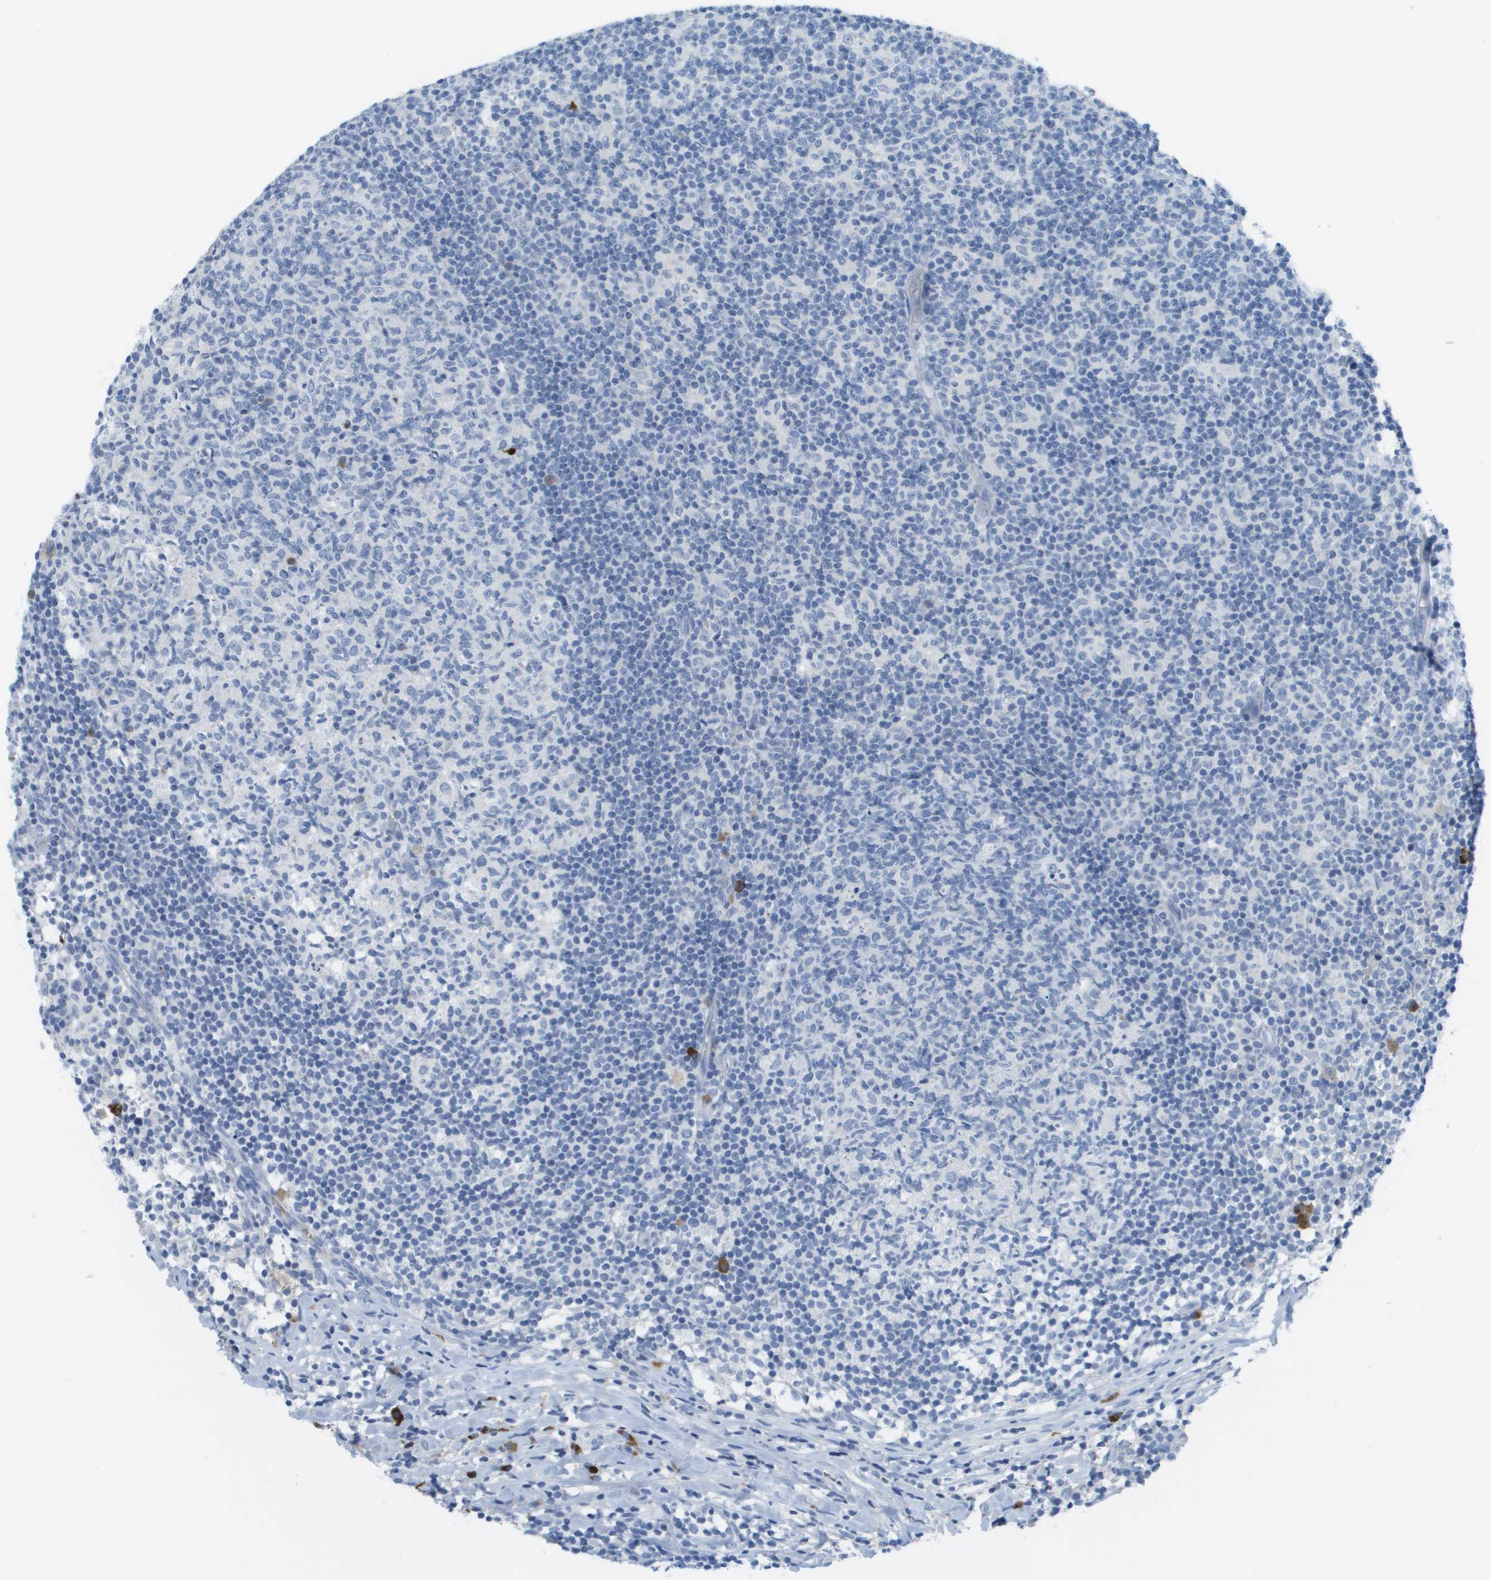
{"staining": {"intensity": "moderate", "quantity": "<25%", "location": "cytoplasmic/membranous"}, "tissue": "lymph node", "cell_type": "Germinal center cells", "image_type": "normal", "snomed": [{"axis": "morphology", "description": "Normal tissue, NOS"}, {"axis": "morphology", "description": "Inflammation, NOS"}, {"axis": "topography", "description": "Lymph node"}], "caption": "Immunohistochemistry (IHC) photomicrograph of unremarkable lymph node stained for a protein (brown), which shows low levels of moderate cytoplasmic/membranous expression in about <25% of germinal center cells.", "gene": "GPR18", "patient": {"sex": "male", "age": 55}}